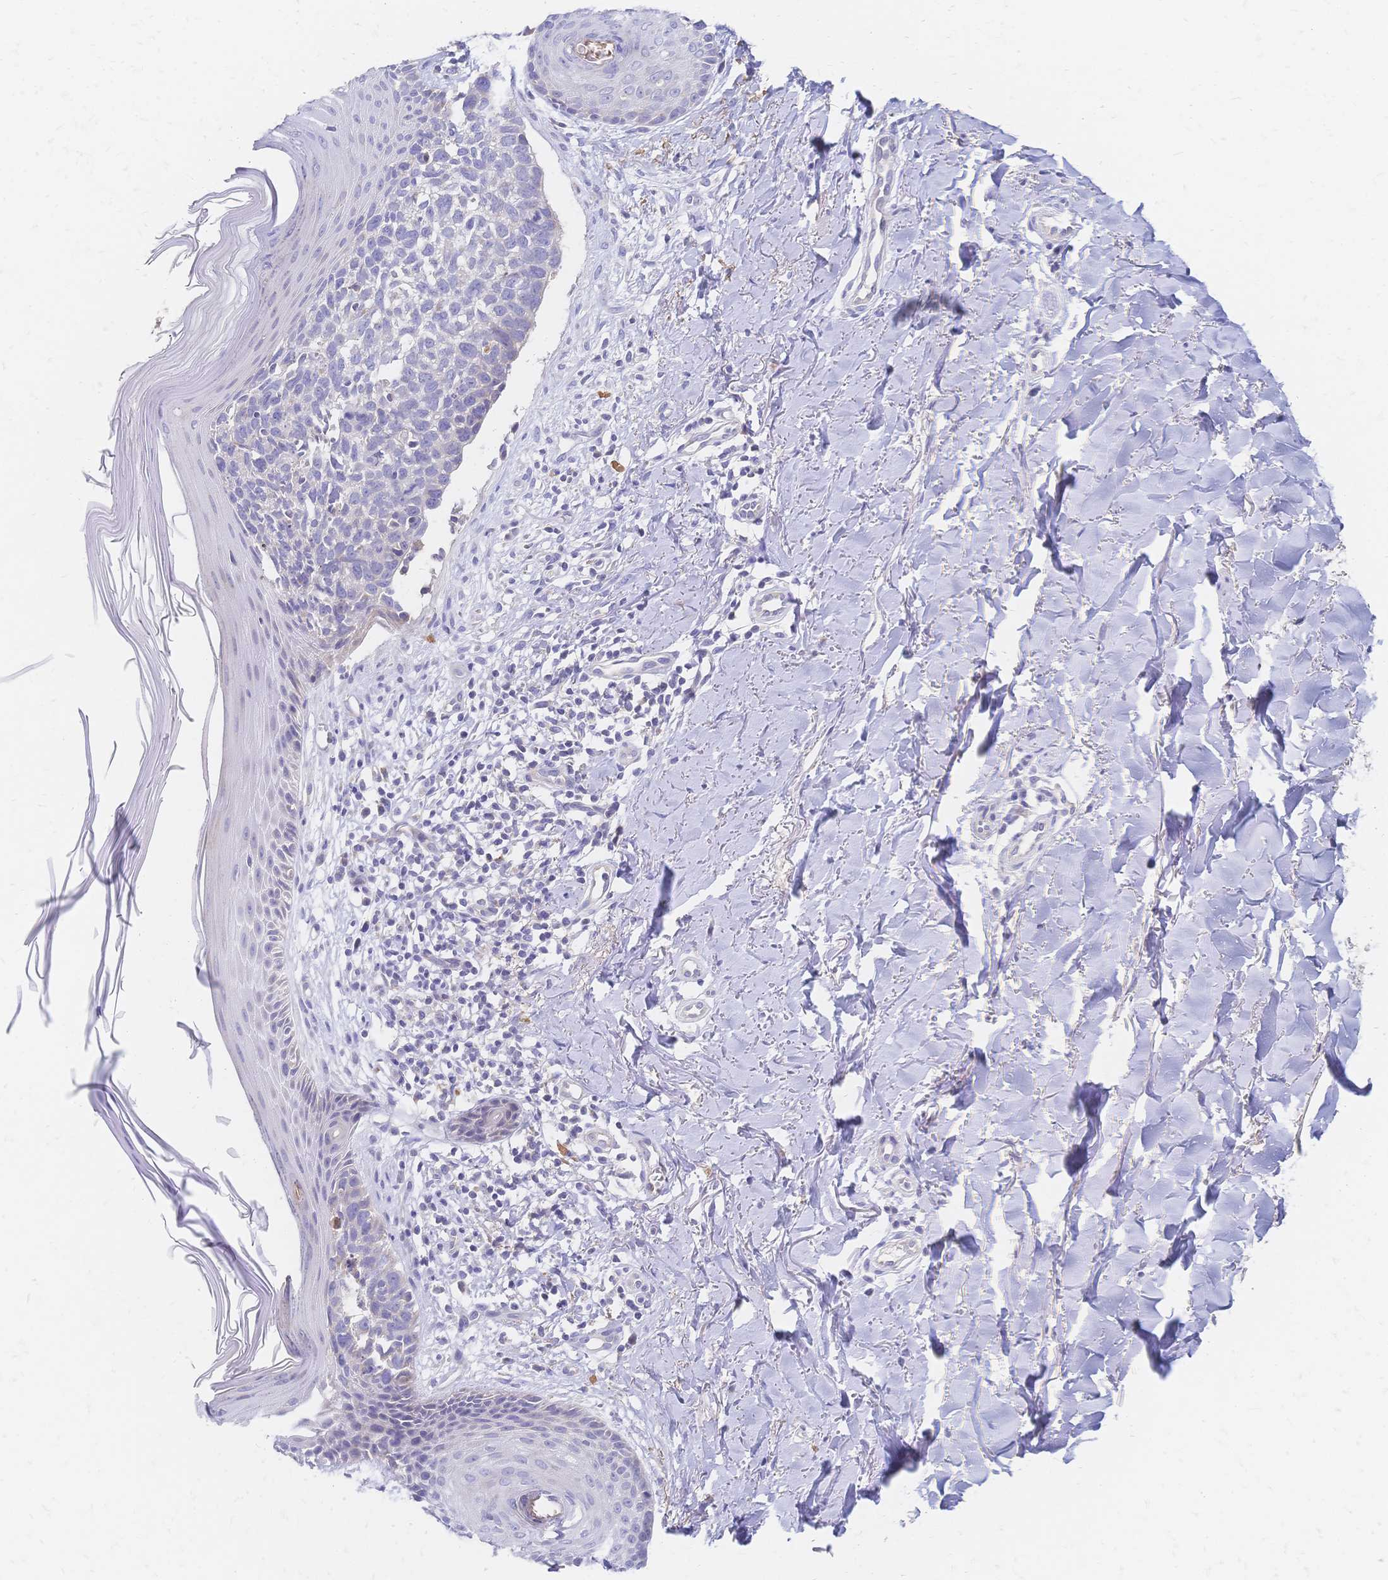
{"staining": {"intensity": "negative", "quantity": "none", "location": "none"}, "tissue": "skin cancer", "cell_type": "Tumor cells", "image_type": "cancer", "snomed": [{"axis": "morphology", "description": "Basal cell carcinoma"}, {"axis": "topography", "description": "Skin"}], "caption": "The photomicrograph displays no staining of tumor cells in basal cell carcinoma (skin).", "gene": "VWC2L", "patient": {"sex": "female", "age": 45}}